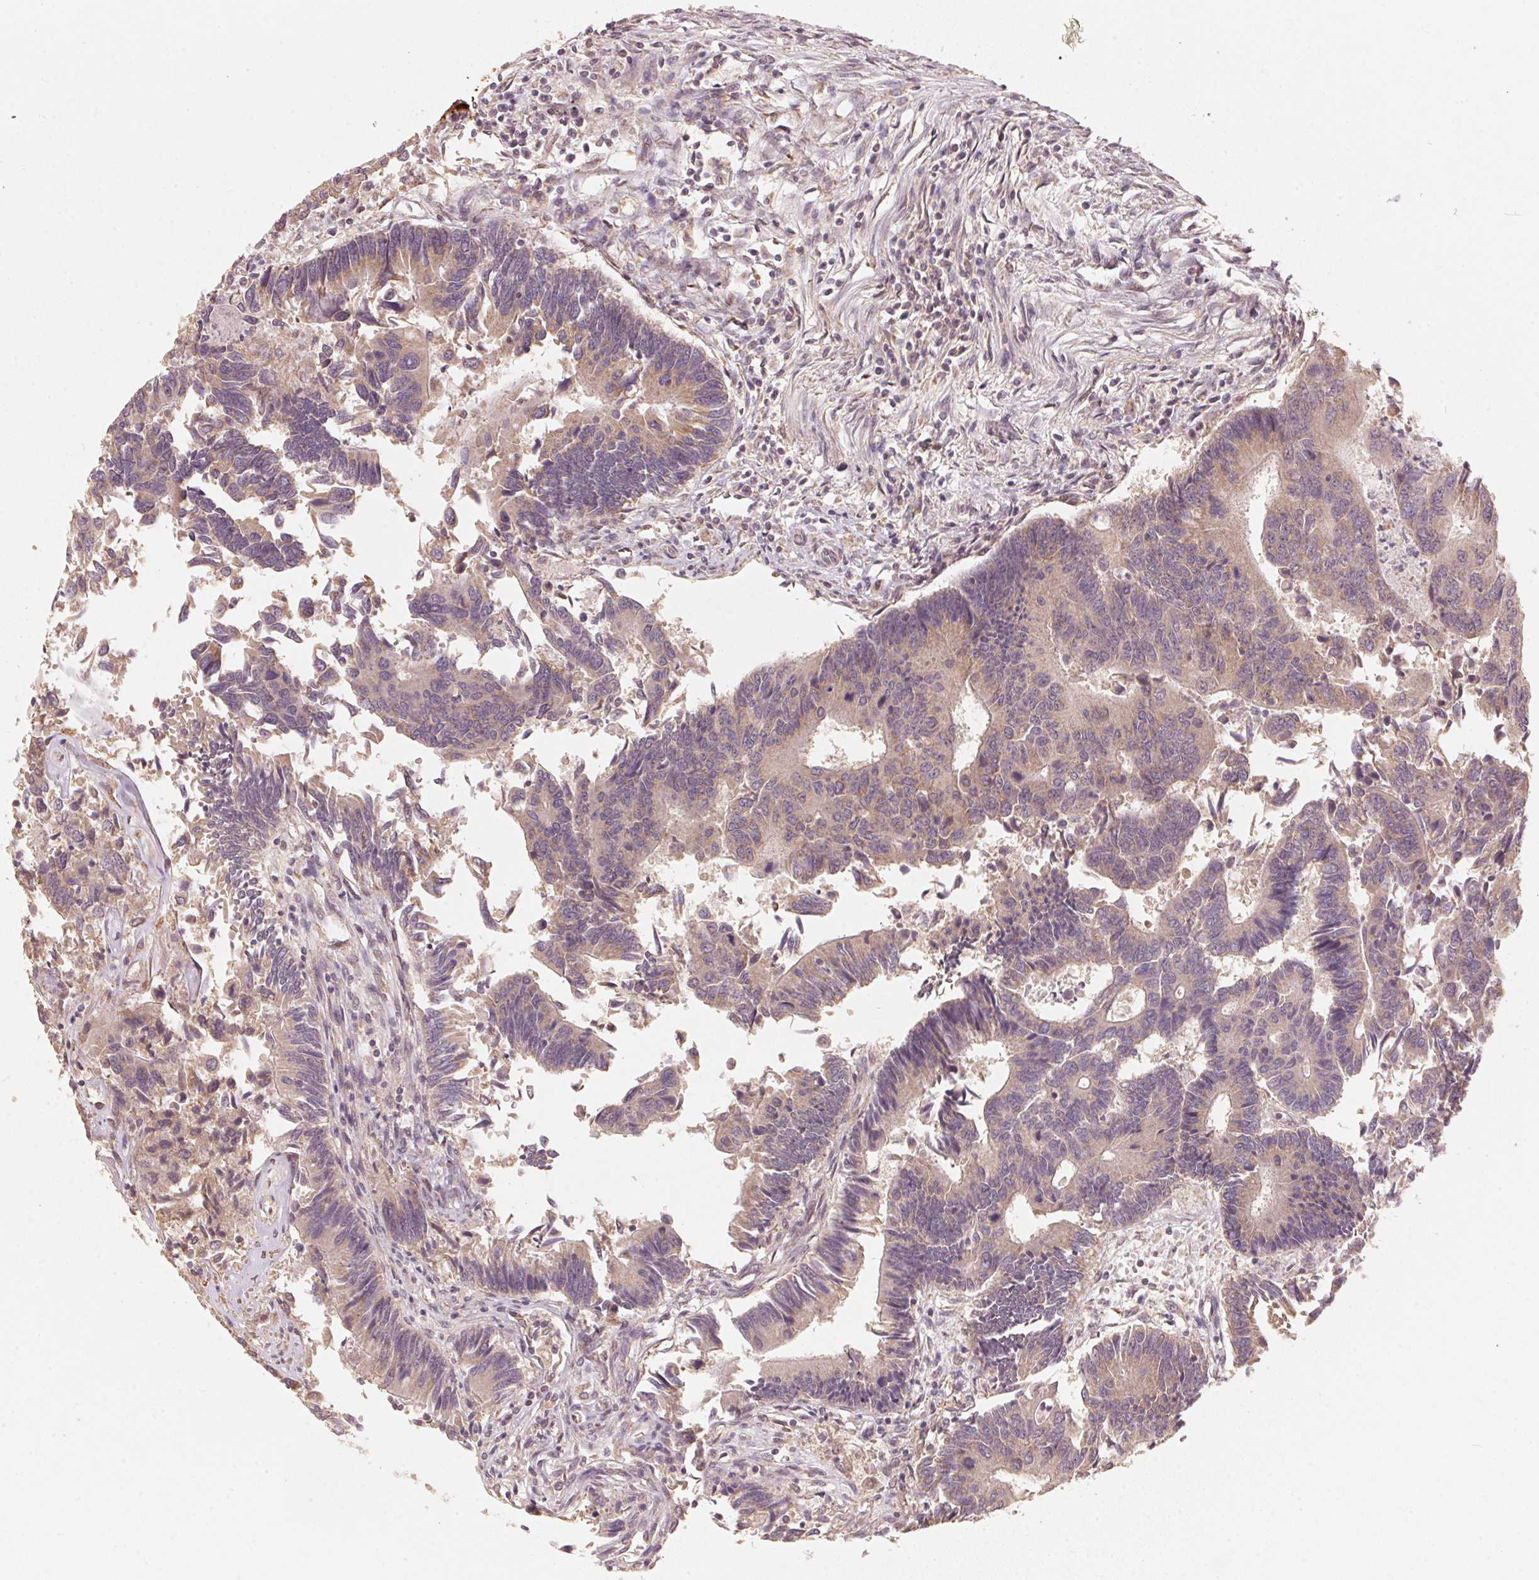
{"staining": {"intensity": "weak", "quantity": "25%-75%", "location": "cytoplasmic/membranous"}, "tissue": "colorectal cancer", "cell_type": "Tumor cells", "image_type": "cancer", "snomed": [{"axis": "morphology", "description": "Adenocarcinoma, NOS"}, {"axis": "topography", "description": "Colon"}], "caption": "This is a histology image of IHC staining of colorectal cancer, which shows weak positivity in the cytoplasmic/membranous of tumor cells.", "gene": "C2orf73", "patient": {"sex": "female", "age": 67}}